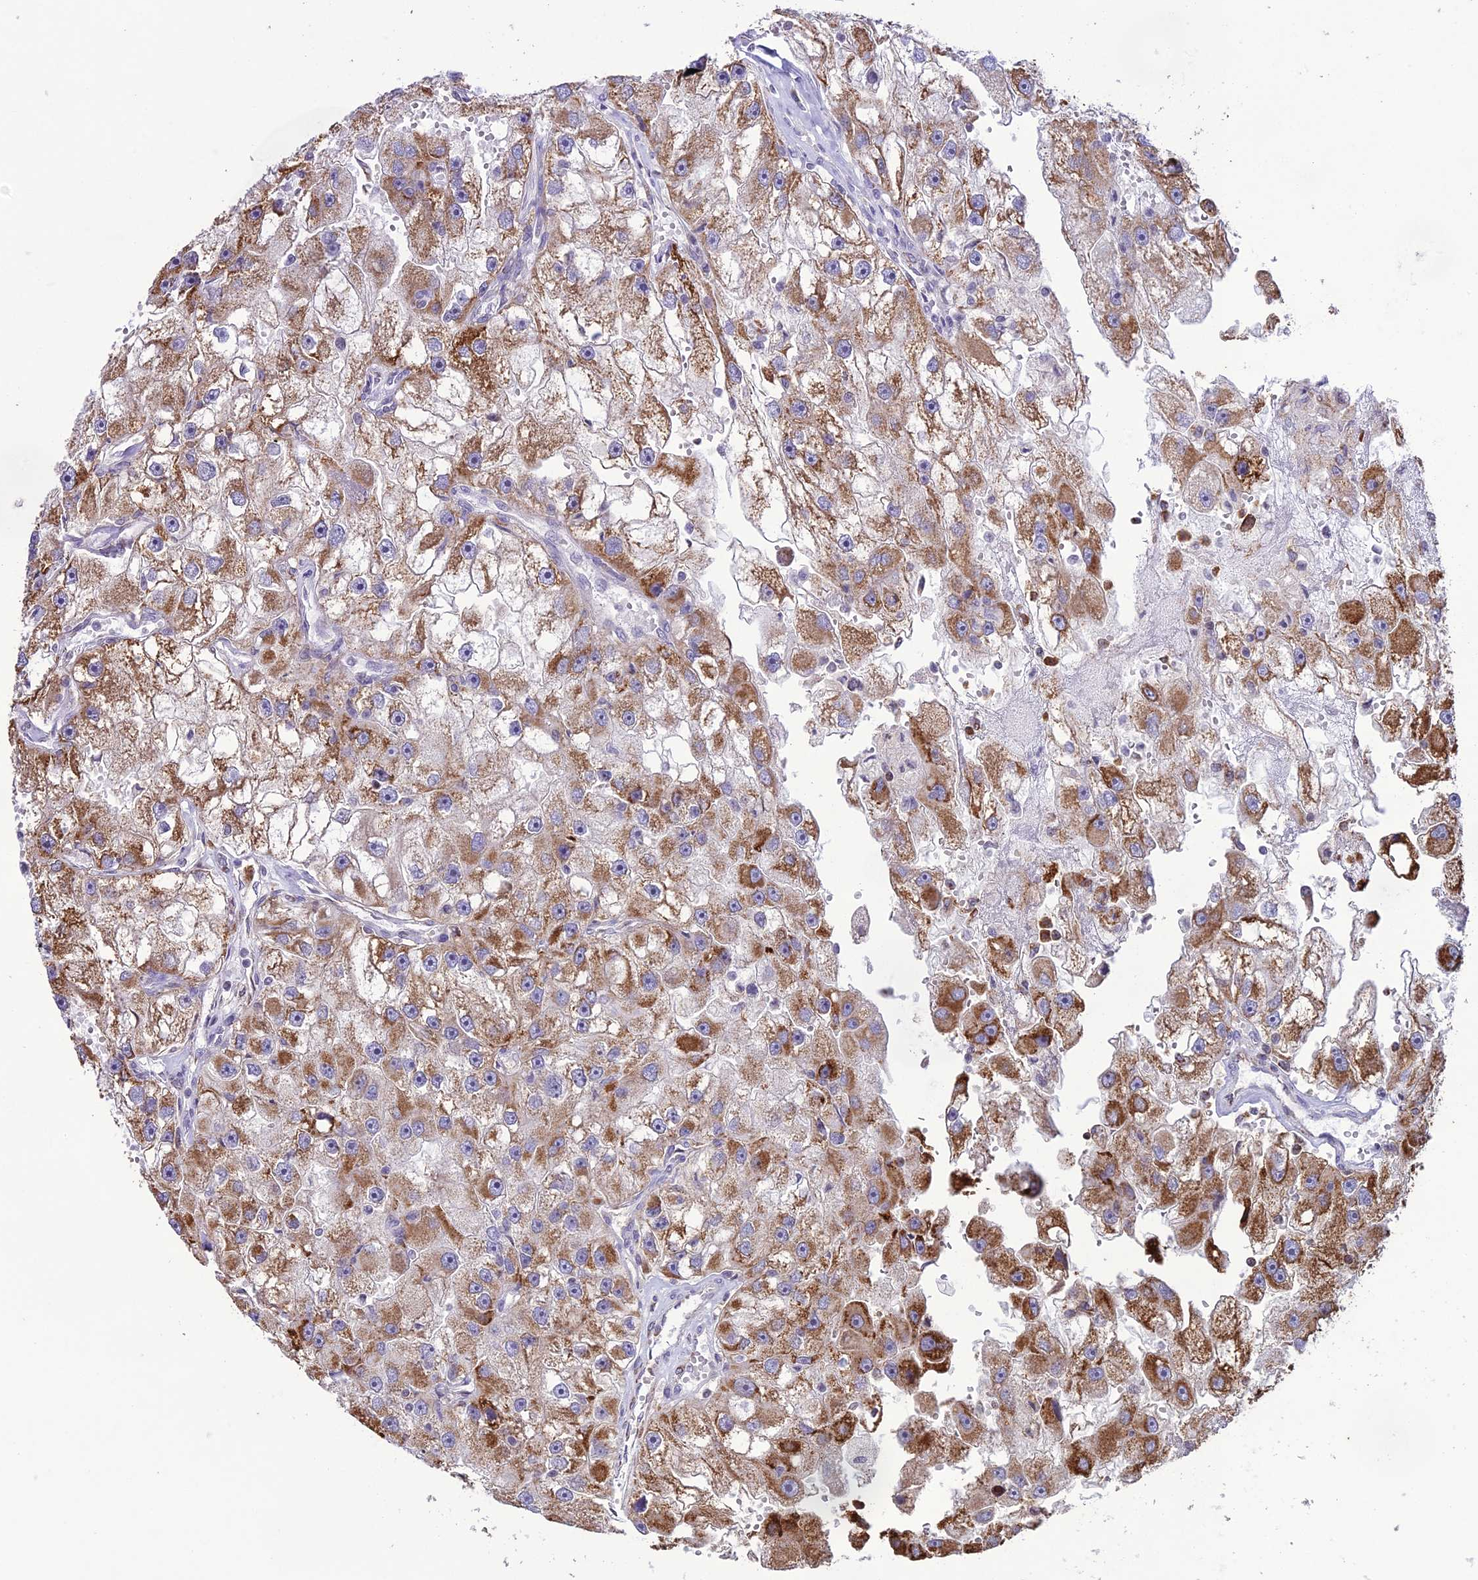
{"staining": {"intensity": "moderate", "quantity": ">75%", "location": "cytoplasmic/membranous"}, "tissue": "renal cancer", "cell_type": "Tumor cells", "image_type": "cancer", "snomed": [{"axis": "morphology", "description": "Adenocarcinoma, NOS"}, {"axis": "topography", "description": "Kidney"}], "caption": "Immunohistochemistry (IHC) photomicrograph of neoplastic tissue: human adenocarcinoma (renal) stained using IHC exhibits medium levels of moderate protein expression localized specifically in the cytoplasmic/membranous of tumor cells, appearing as a cytoplasmic/membranous brown color.", "gene": "RPS26", "patient": {"sex": "male", "age": 63}}